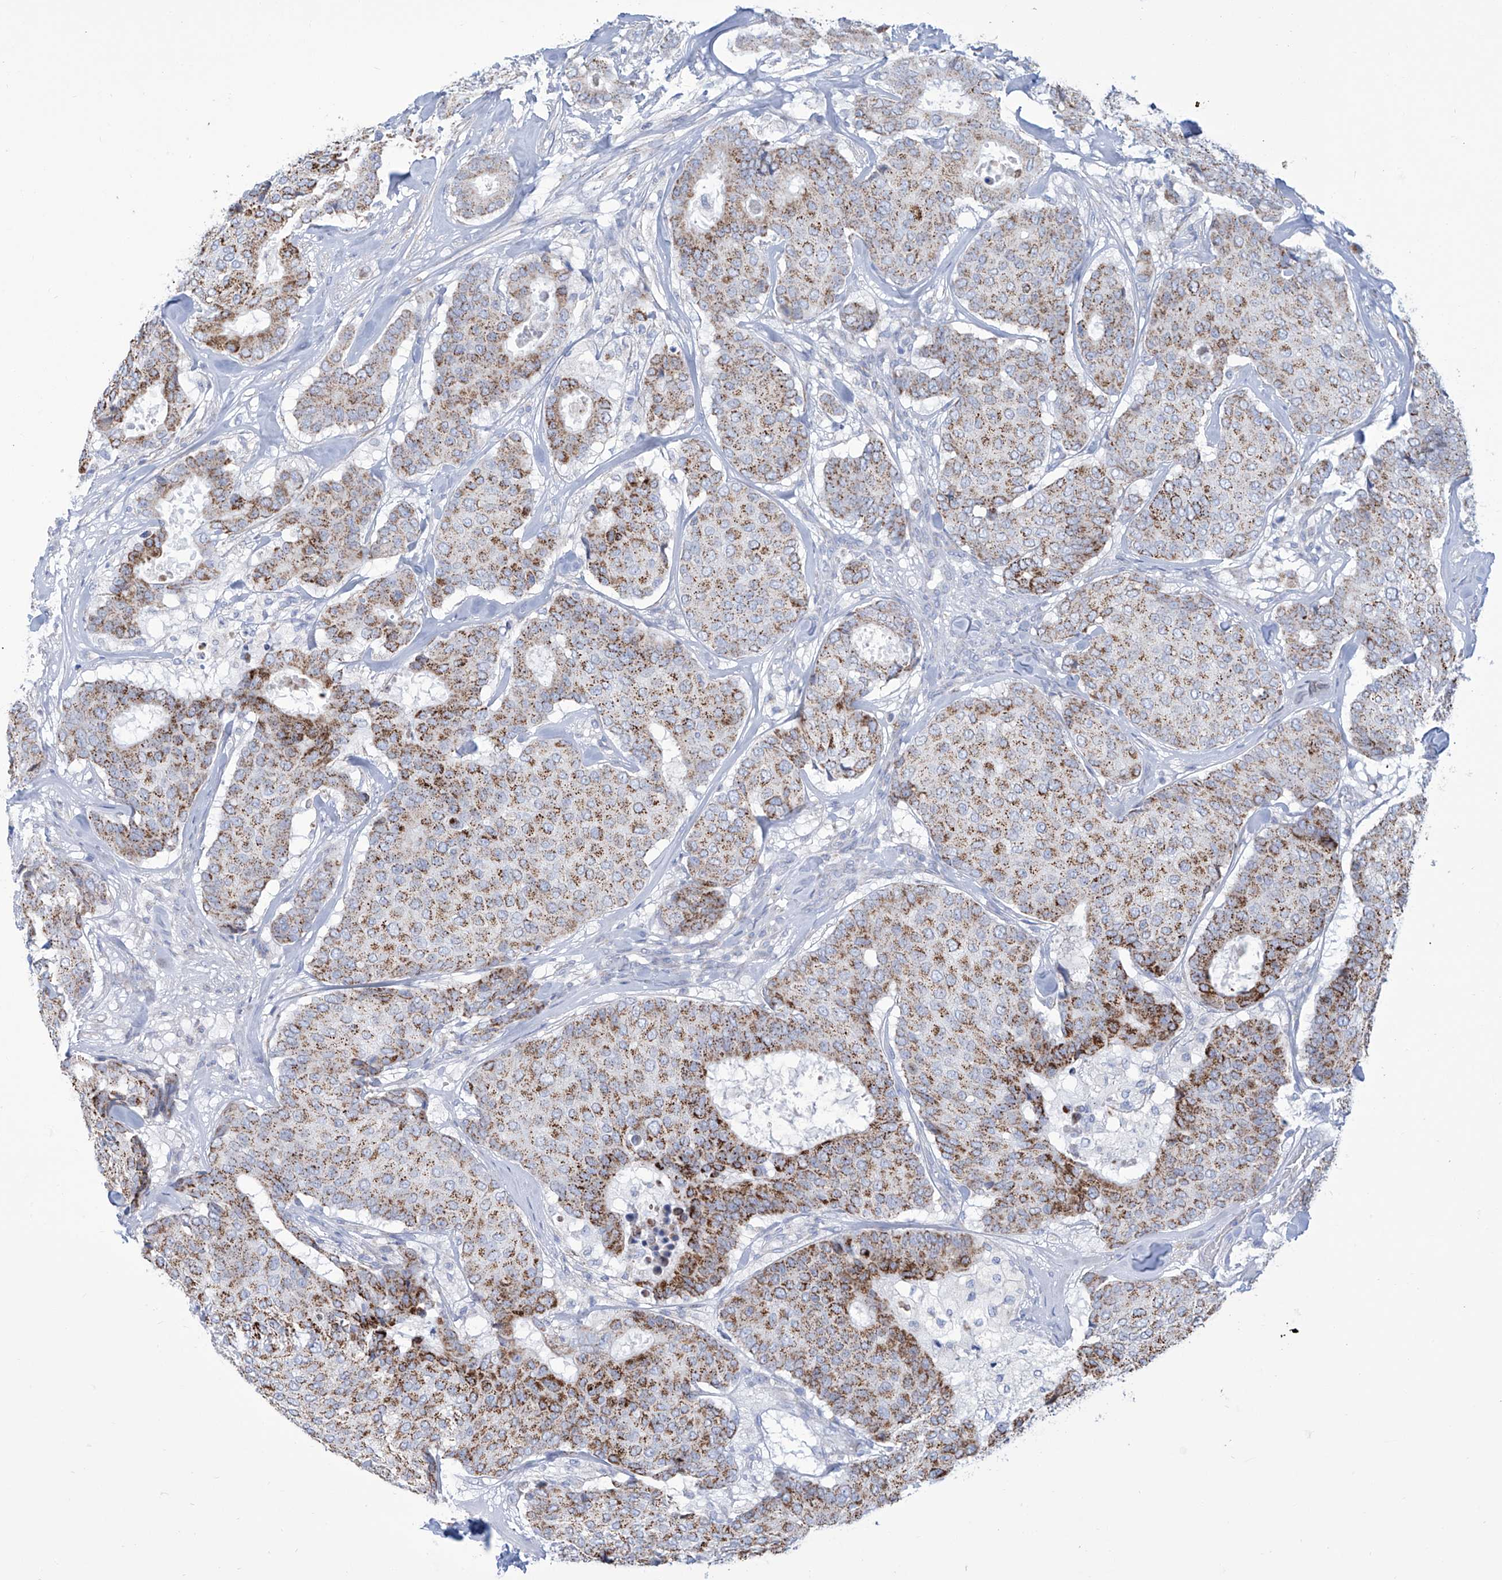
{"staining": {"intensity": "strong", "quantity": "25%-75%", "location": "cytoplasmic/membranous"}, "tissue": "breast cancer", "cell_type": "Tumor cells", "image_type": "cancer", "snomed": [{"axis": "morphology", "description": "Duct carcinoma"}, {"axis": "topography", "description": "Breast"}], "caption": "The image exhibits a brown stain indicating the presence of a protein in the cytoplasmic/membranous of tumor cells in breast cancer (intraductal carcinoma). Using DAB (brown) and hematoxylin (blue) stains, captured at high magnification using brightfield microscopy.", "gene": "ALDH6A1", "patient": {"sex": "female", "age": 75}}